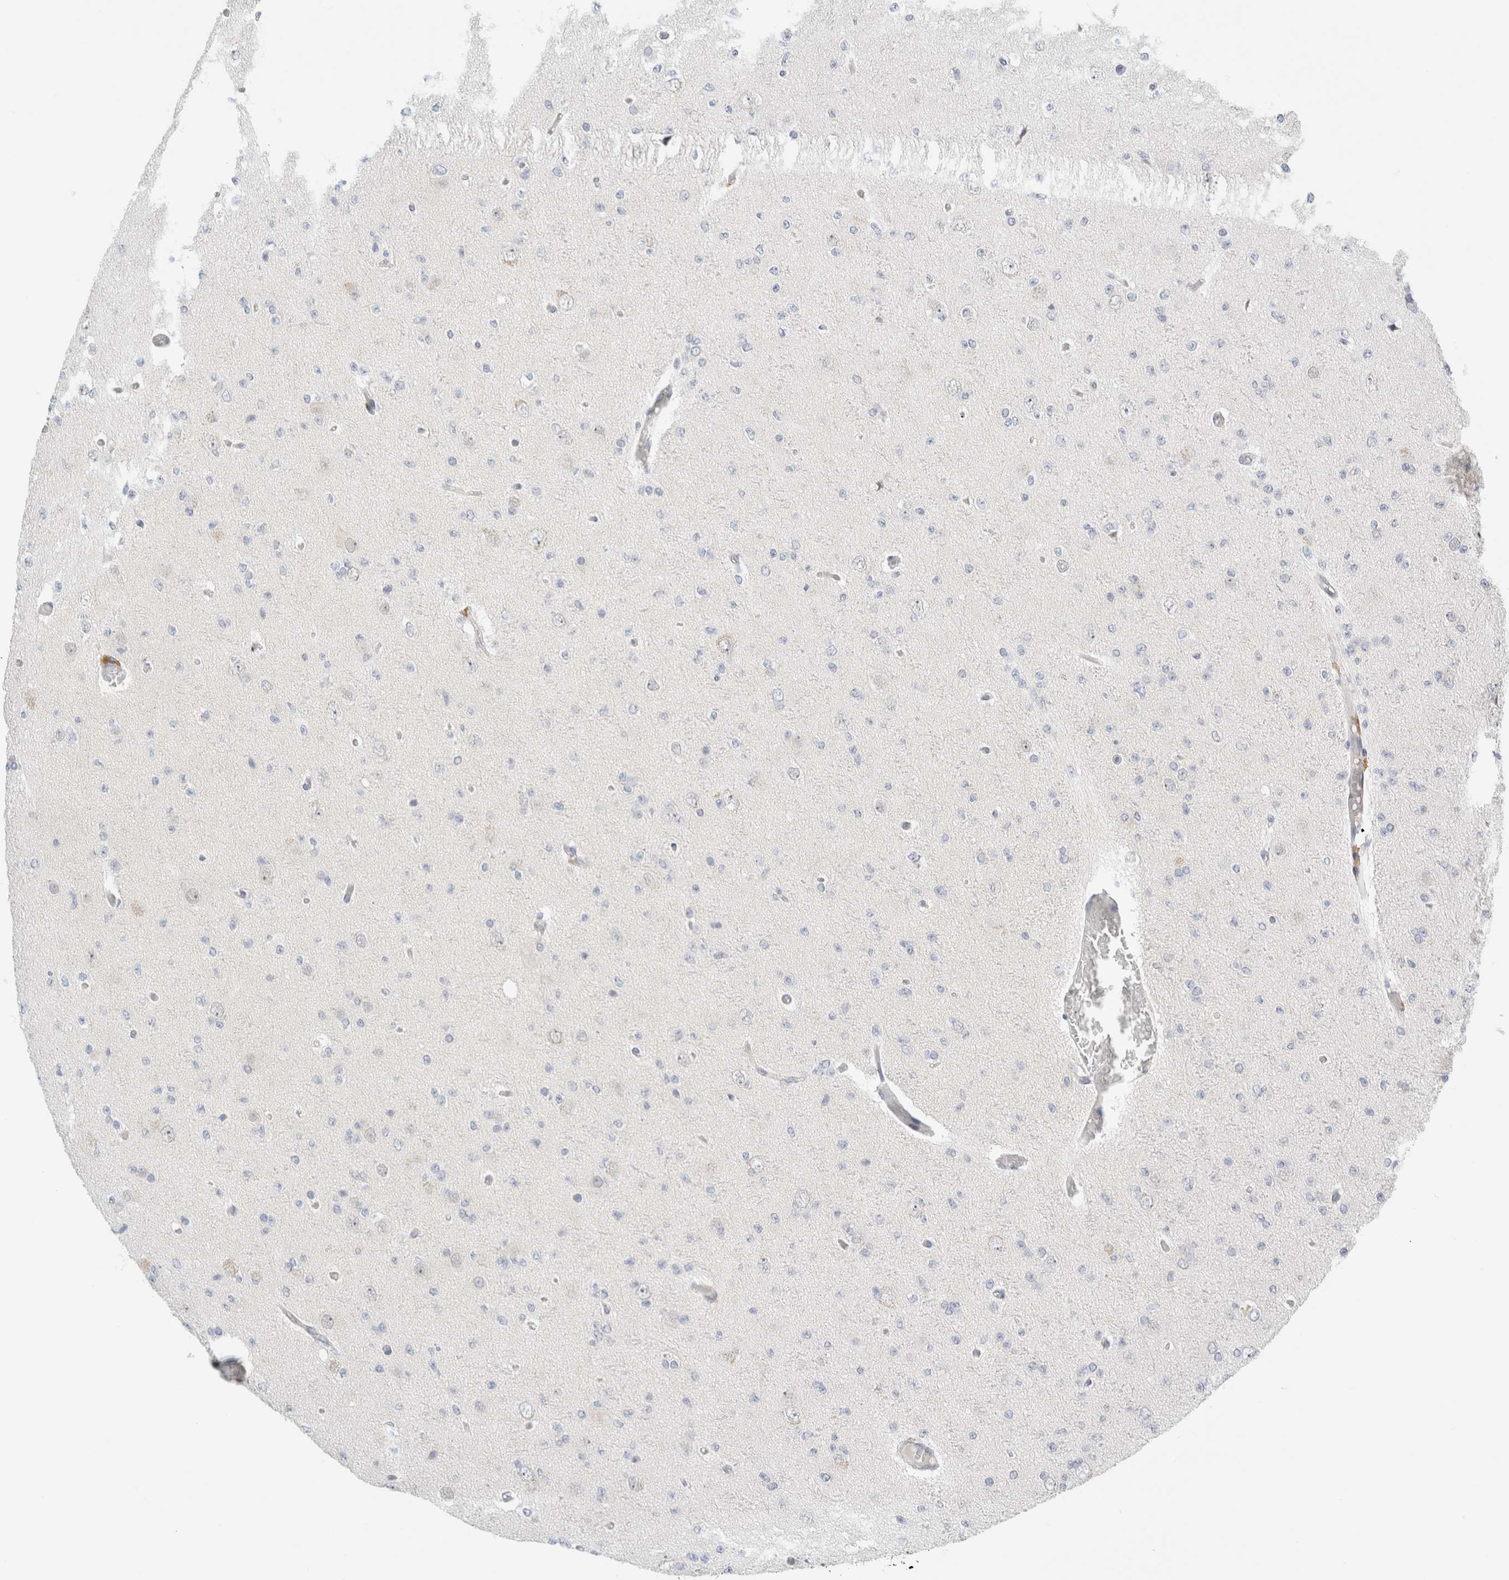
{"staining": {"intensity": "negative", "quantity": "none", "location": "none"}, "tissue": "glioma", "cell_type": "Tumor cells", "image_type": "cancer", "snomed": [{"axis": "morphology", "description": "Glioma, malignant, Low grade"}, {"axis": "topography", "description": "Brain"}], "caption": "Immunohistochemistry photomicrograph of glioma stained for a protein (brown), which demonstrates no positivity in tumor cells.", "gene": "SDR16C5", "patient": {"sex": "female", "age": 22}}